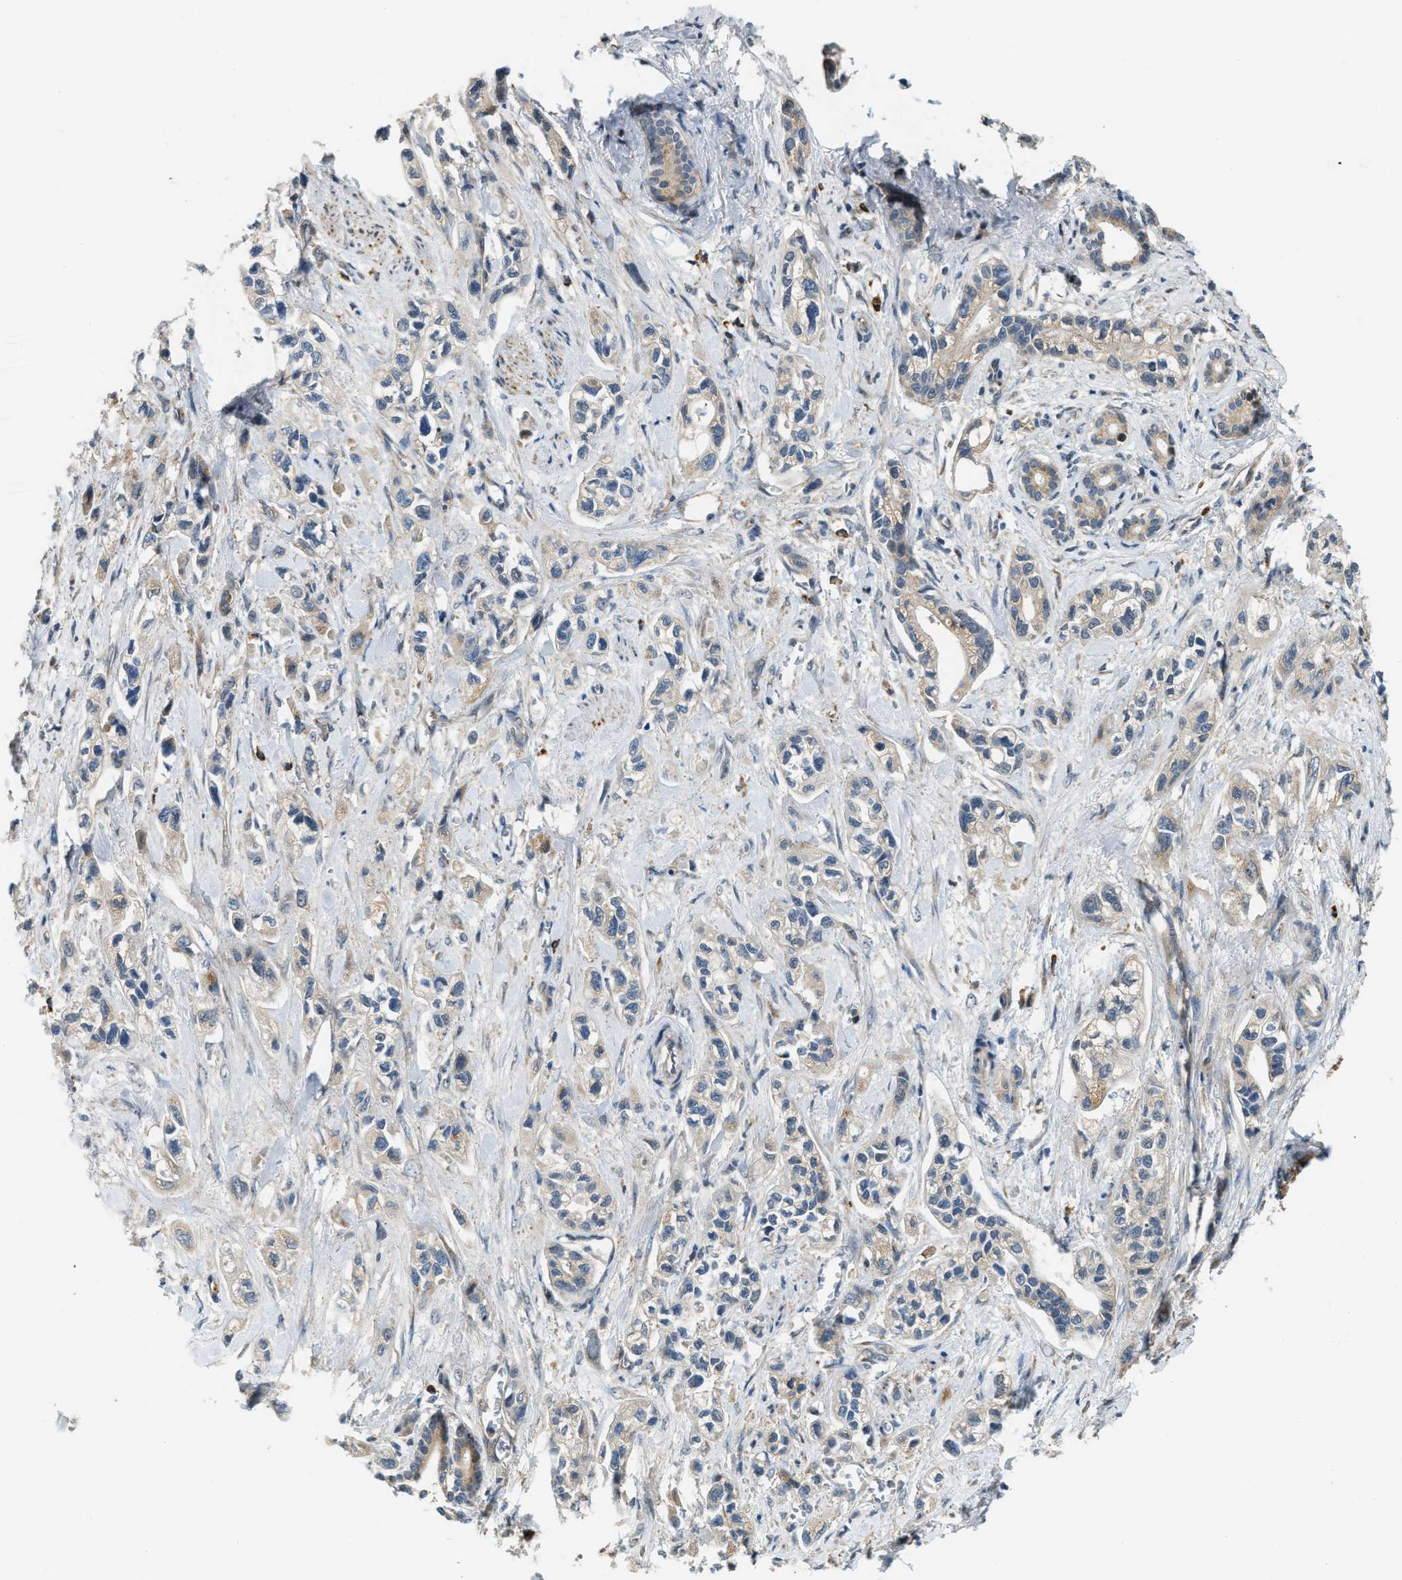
{"staining": {"intensity": "weak", "quantity": "25%-75%", "location": "cytoplasmic/membranous"}, "tissue": "pancreatic cancer", "cell_type": "Tumor cells", "image_type": "cancer", "snomed": [{"axis": "morphology", "description": "Adenocarcinoma, NOS"}, {"axis": "topography", "description": "Pancreas"}], "caption": "A low amount of weak cytoplasmic/membranous staining is appreciated in about 25%-75% of tumor cells in pancreatic cancer (adenocarcinoma) tissue. The staining was performed using DAB to visualize the protein expression in brown, while the nuclei were stained in blue with hematoxylin (Magnification: 20x).", "gene": "STARD3NL", "patient": {"sex": "male", "age": 74}}